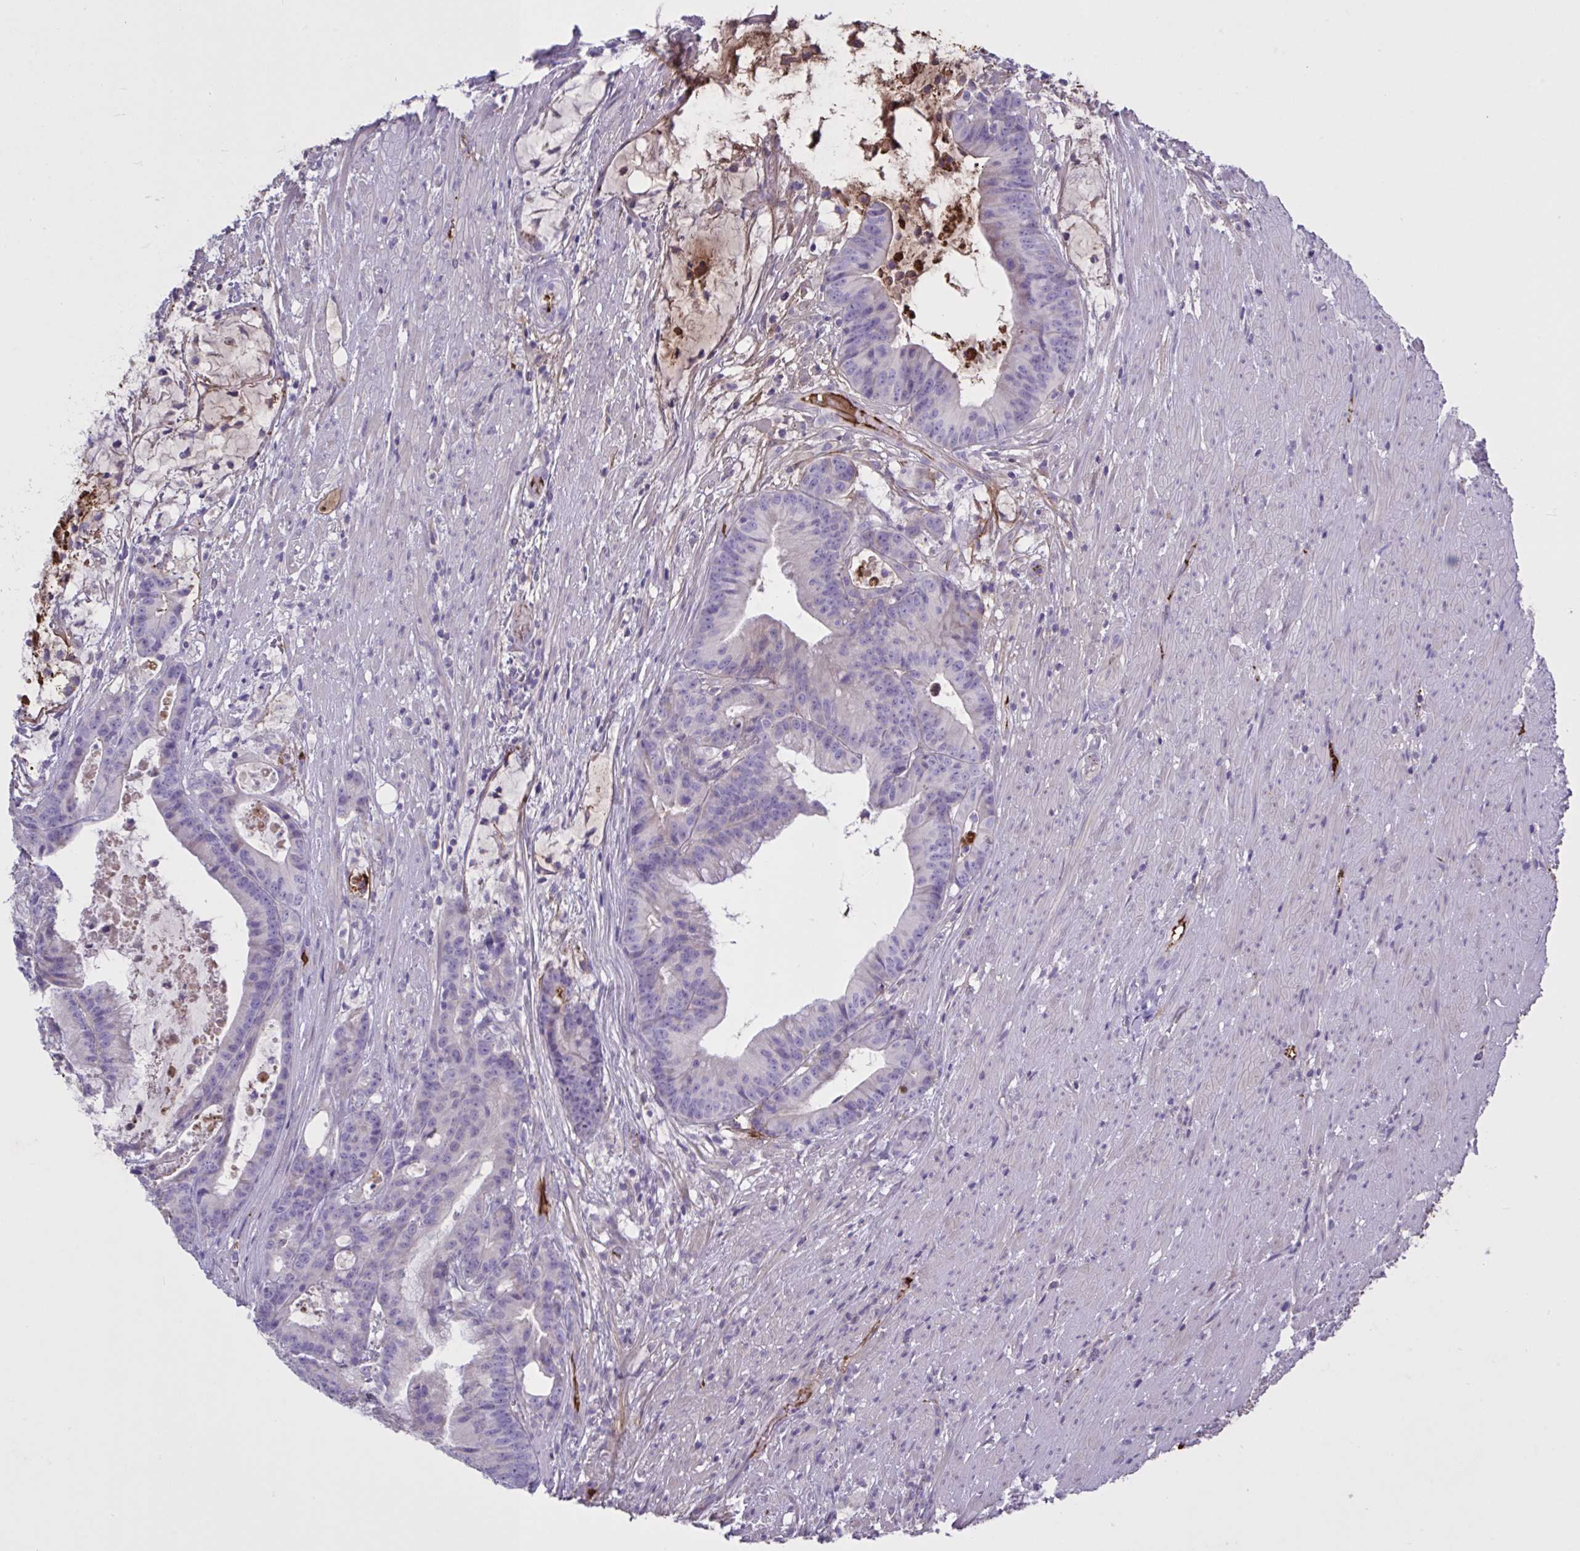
{"staining": {"intensity": "negative", "quantity": "none", "location": "none"}, "tissue": "colorectal cancer", "cell_type": "Tumor cells", "image_type": "cancer", "snomed": [{"axis": "morphology", "description": "Adenocarcinoma, NOS"}, {"axis": "topography", "description": "Colon"}], "caption": "Protein analysis of colorectal cancer (adenocarcinoma) reveals no significant expression in tumor cells.", "gene": "IL1R1", "patient": {"sex": "female", "age": 78}}